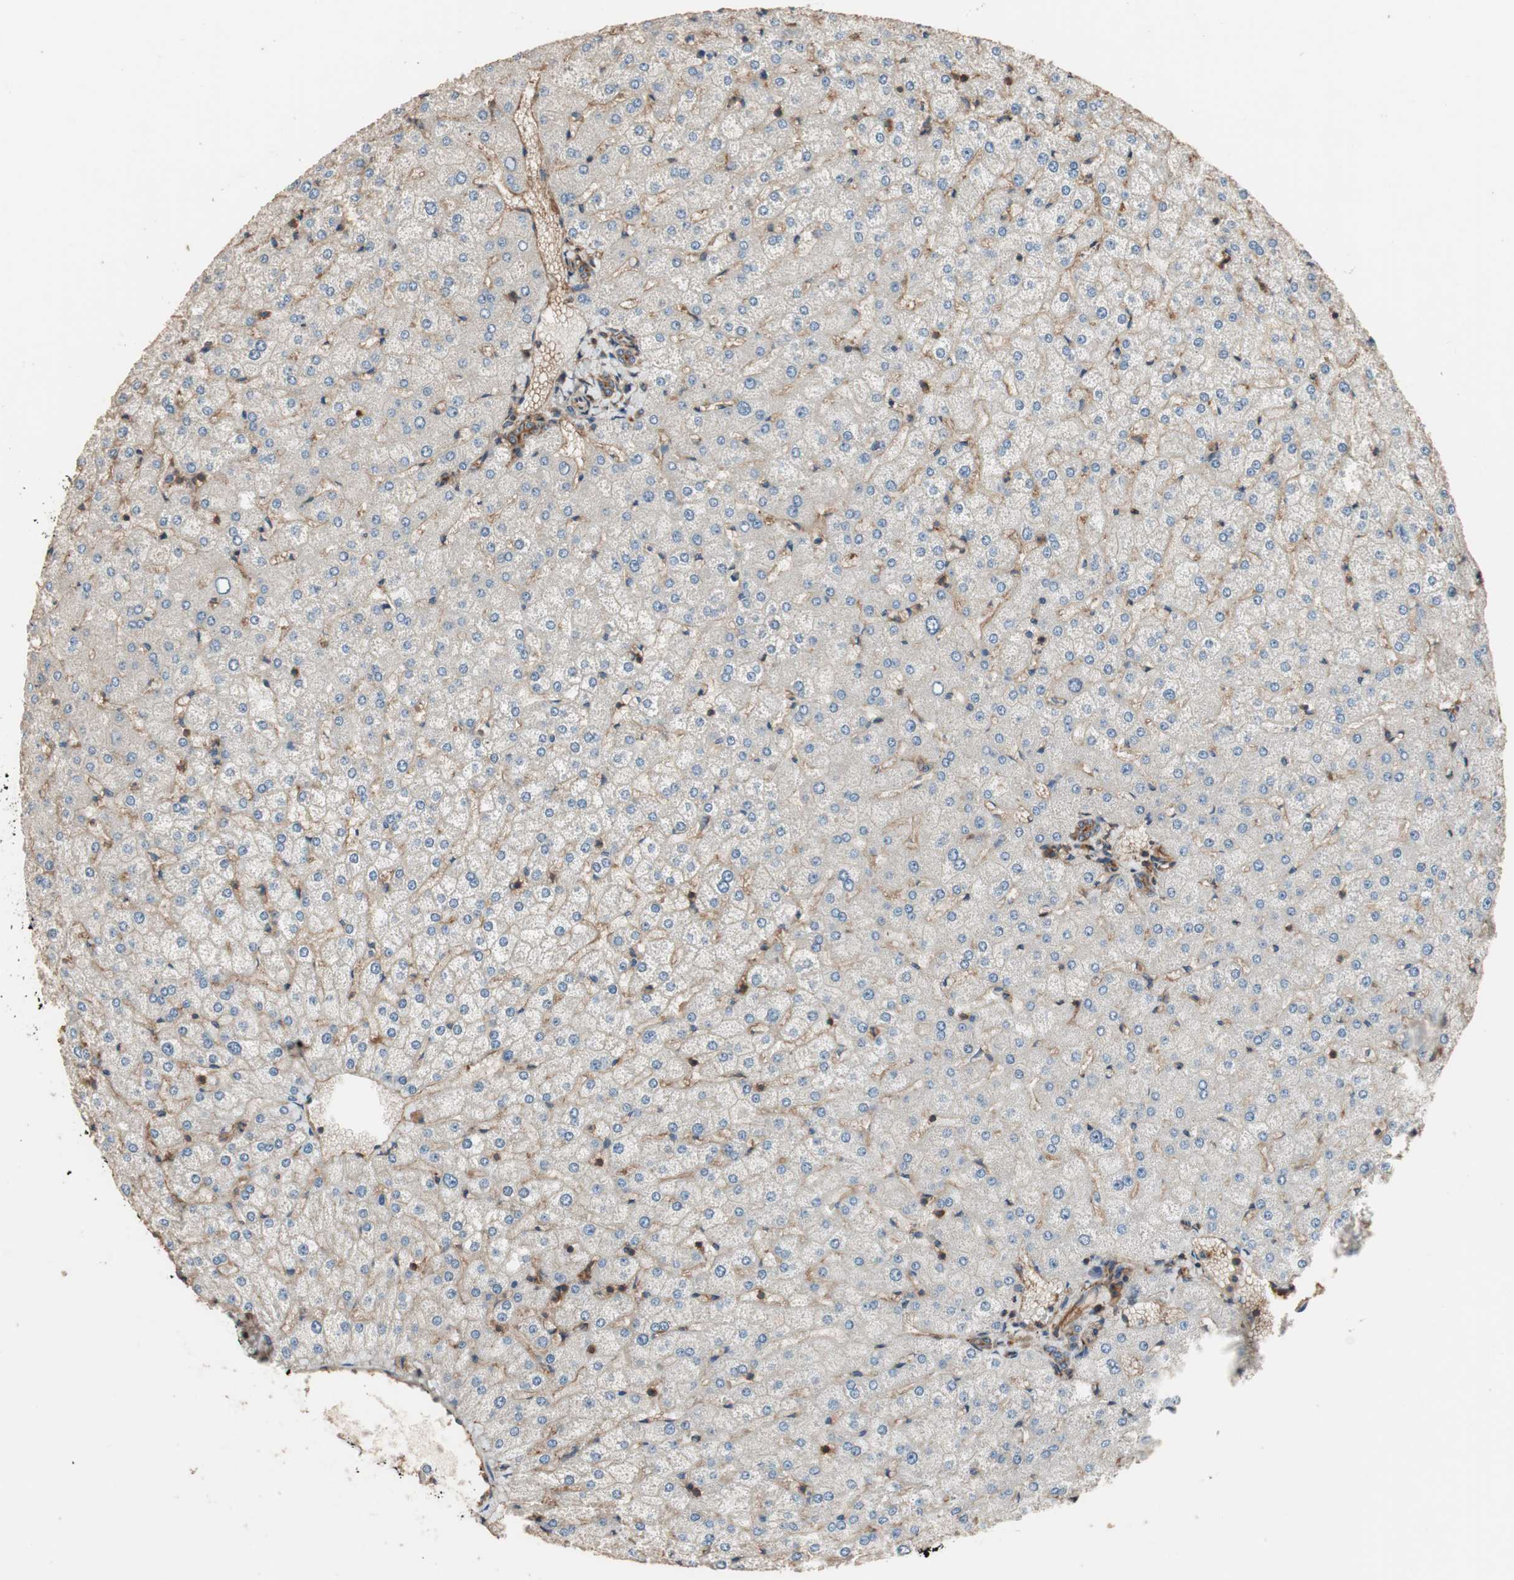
{"staining": {"intensity": "strong", "quantity": ">75%", "location": "cytoplasmic/membranous"}, "tissue": "liver", "cell_type": "Cholangiocytes", "image_type": "normal", "snomed": [{"axis": "morphology", "description": "Normal tissue, NOS"}, {"axis": "topography", "description": "Liver"}], "caption": "Strong cytoplasmic/membranous positivity for a protein is appreciated in approximately >75% of cholangiocytes of normal liver using immunohistochemistry.", "gene": "IL1RL1", "patient": {"sex": "female", "age": 32}}